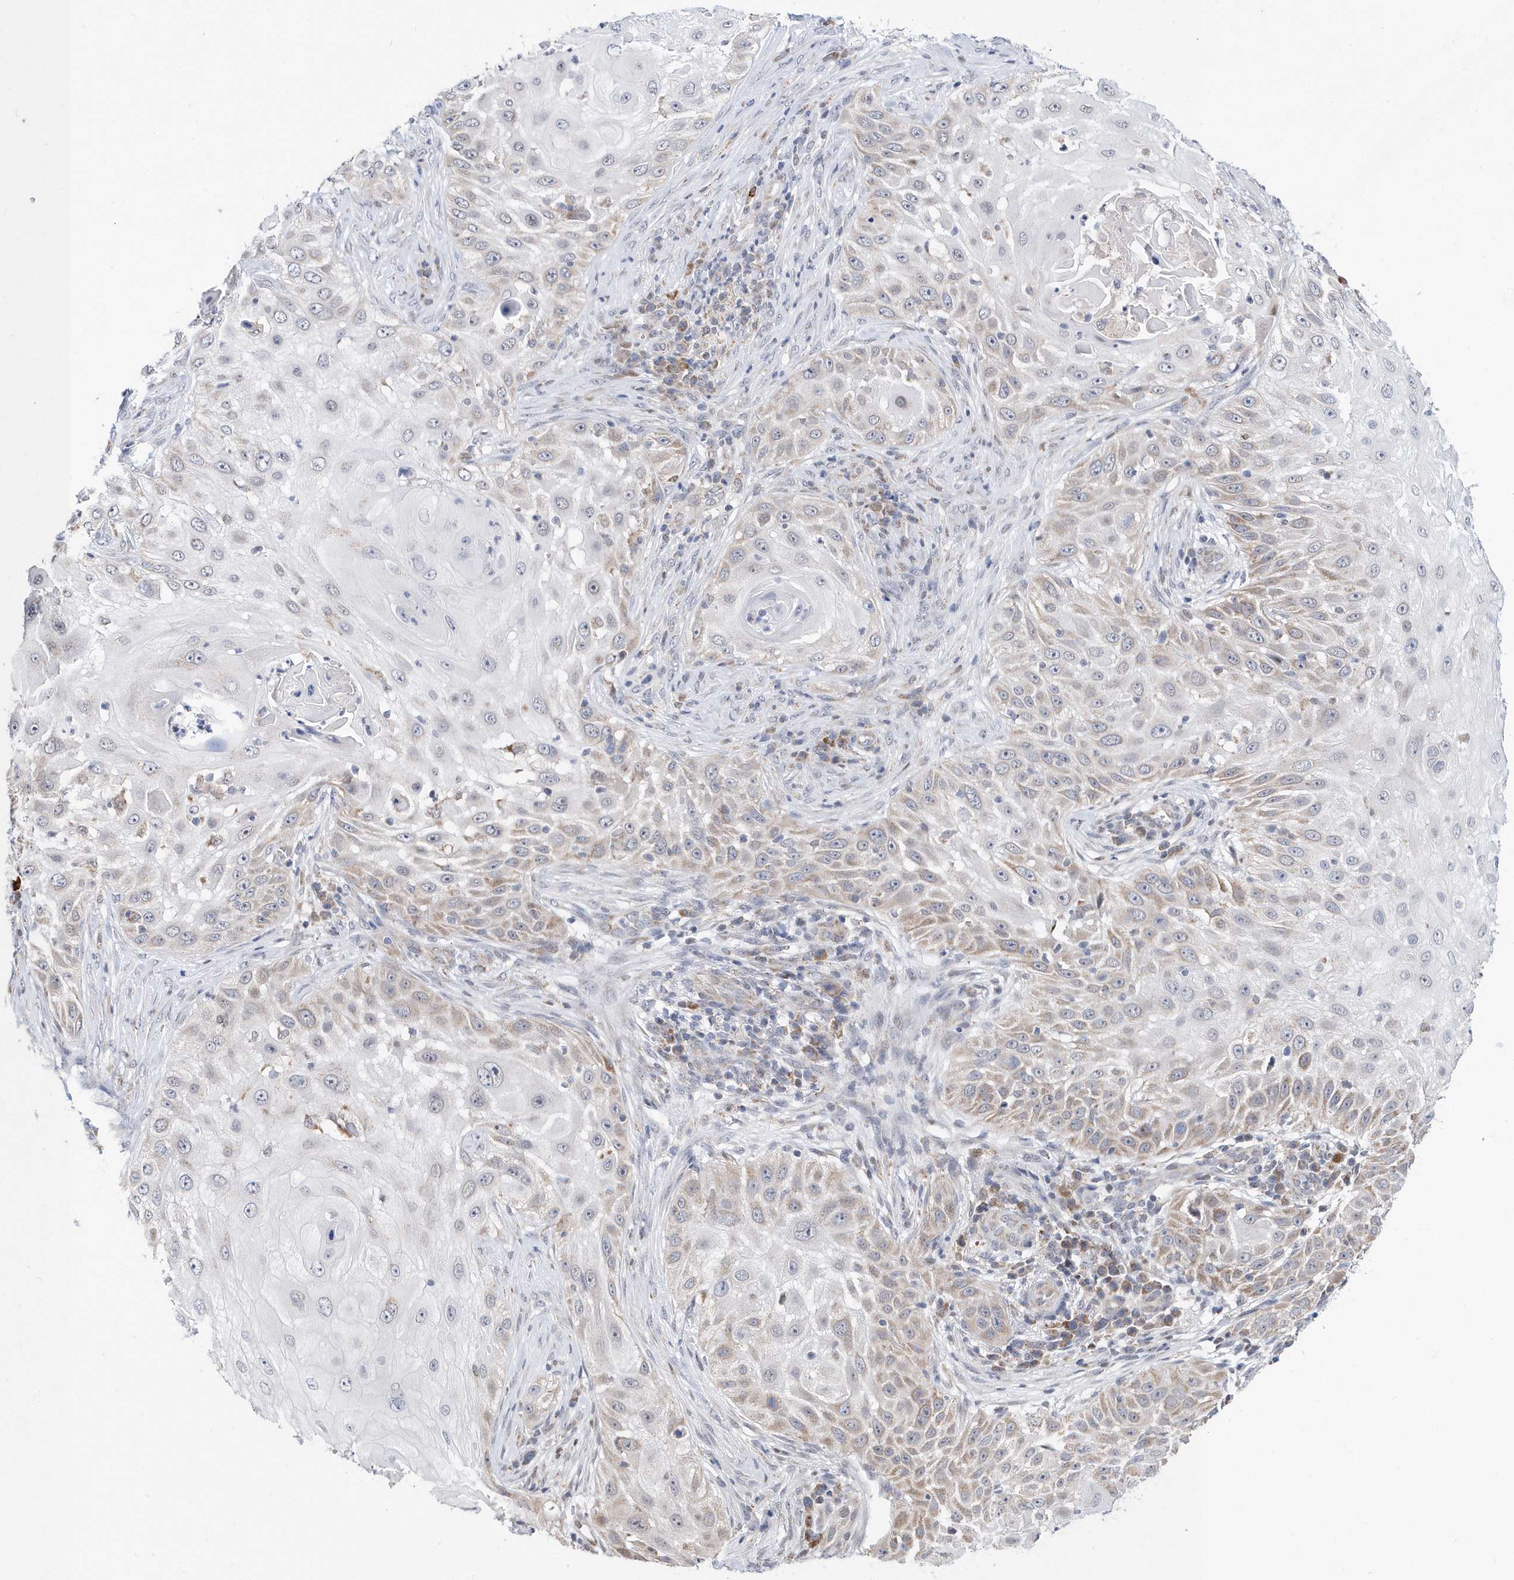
{"staining": {"intensity": "weak", "quantity": "<25%", "location": "cytoplasmic/membranous"}, "tissue": "skin cancer", "cell_type": "Tumor cells", "image_type": "cancer", "snomed": [{"axis": "morphology", "description": "Squamous cell carcinoma, NOS"}, {"axis": "topography", "description": "Skin"}], "caption": "This is an immunohistochemistry (IHC) histopathology image of squamous cell carcinoma (skin). There is no positivity in tumor cells.", "gene": "SPATA5", "patient": {"sex": "female", "age": 44}}